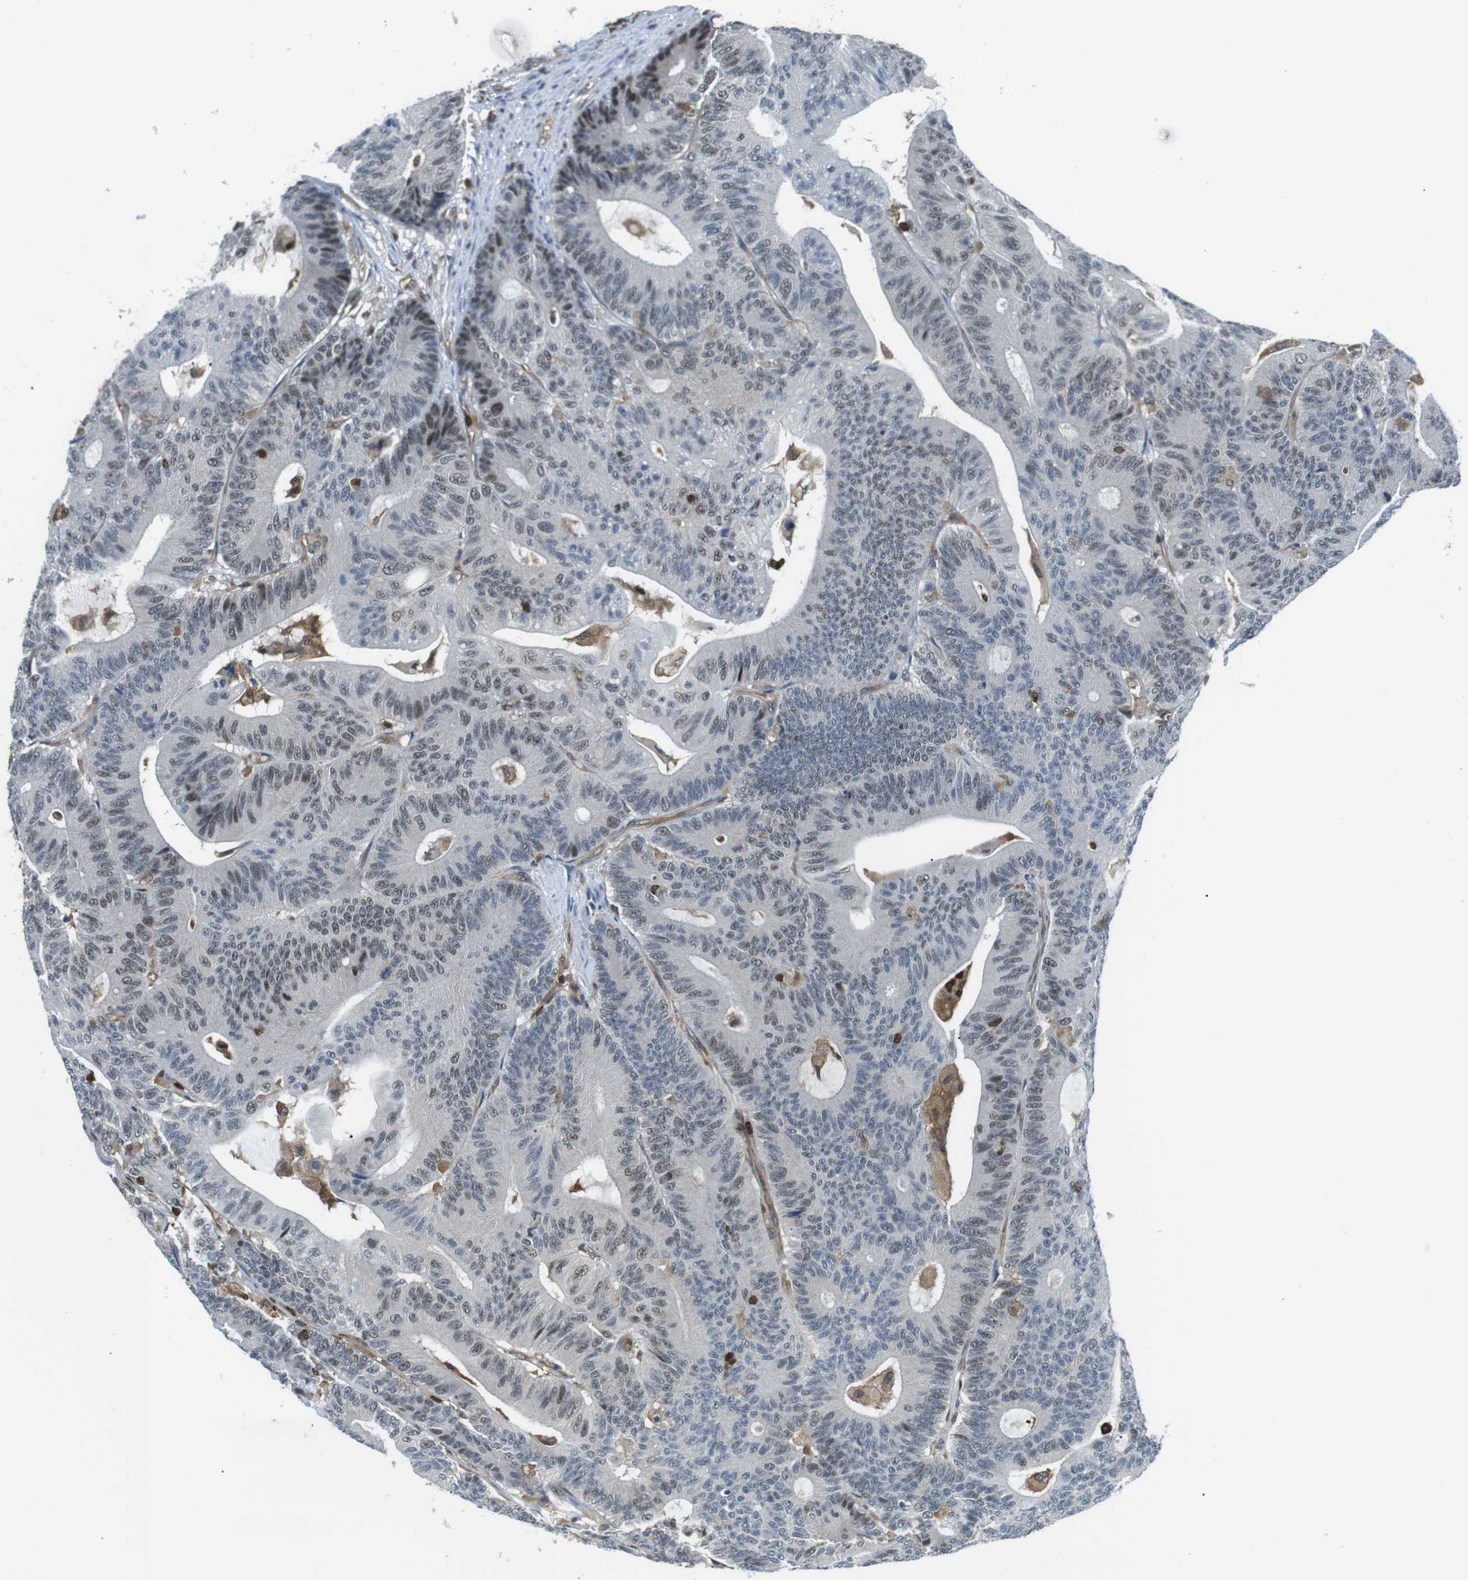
{"staining": {"intensity": "weak", "quantity": "<25%", "location": "nuclear"}, "tissue": "colorectal cancer", "cell_type": "Tumor cells", "image_type": "cancer", "snomed": [{"axis": "morphology", "description": "Adenocarcinoma, NOS"}, {"axis": "topography", "description": "Colon"}], "caption": "The micrograph displays no staining of tumor cells in colorectal adenocarcinoma.", "gene": "STK10", "patient": {"sex": "female", "age": 84}}